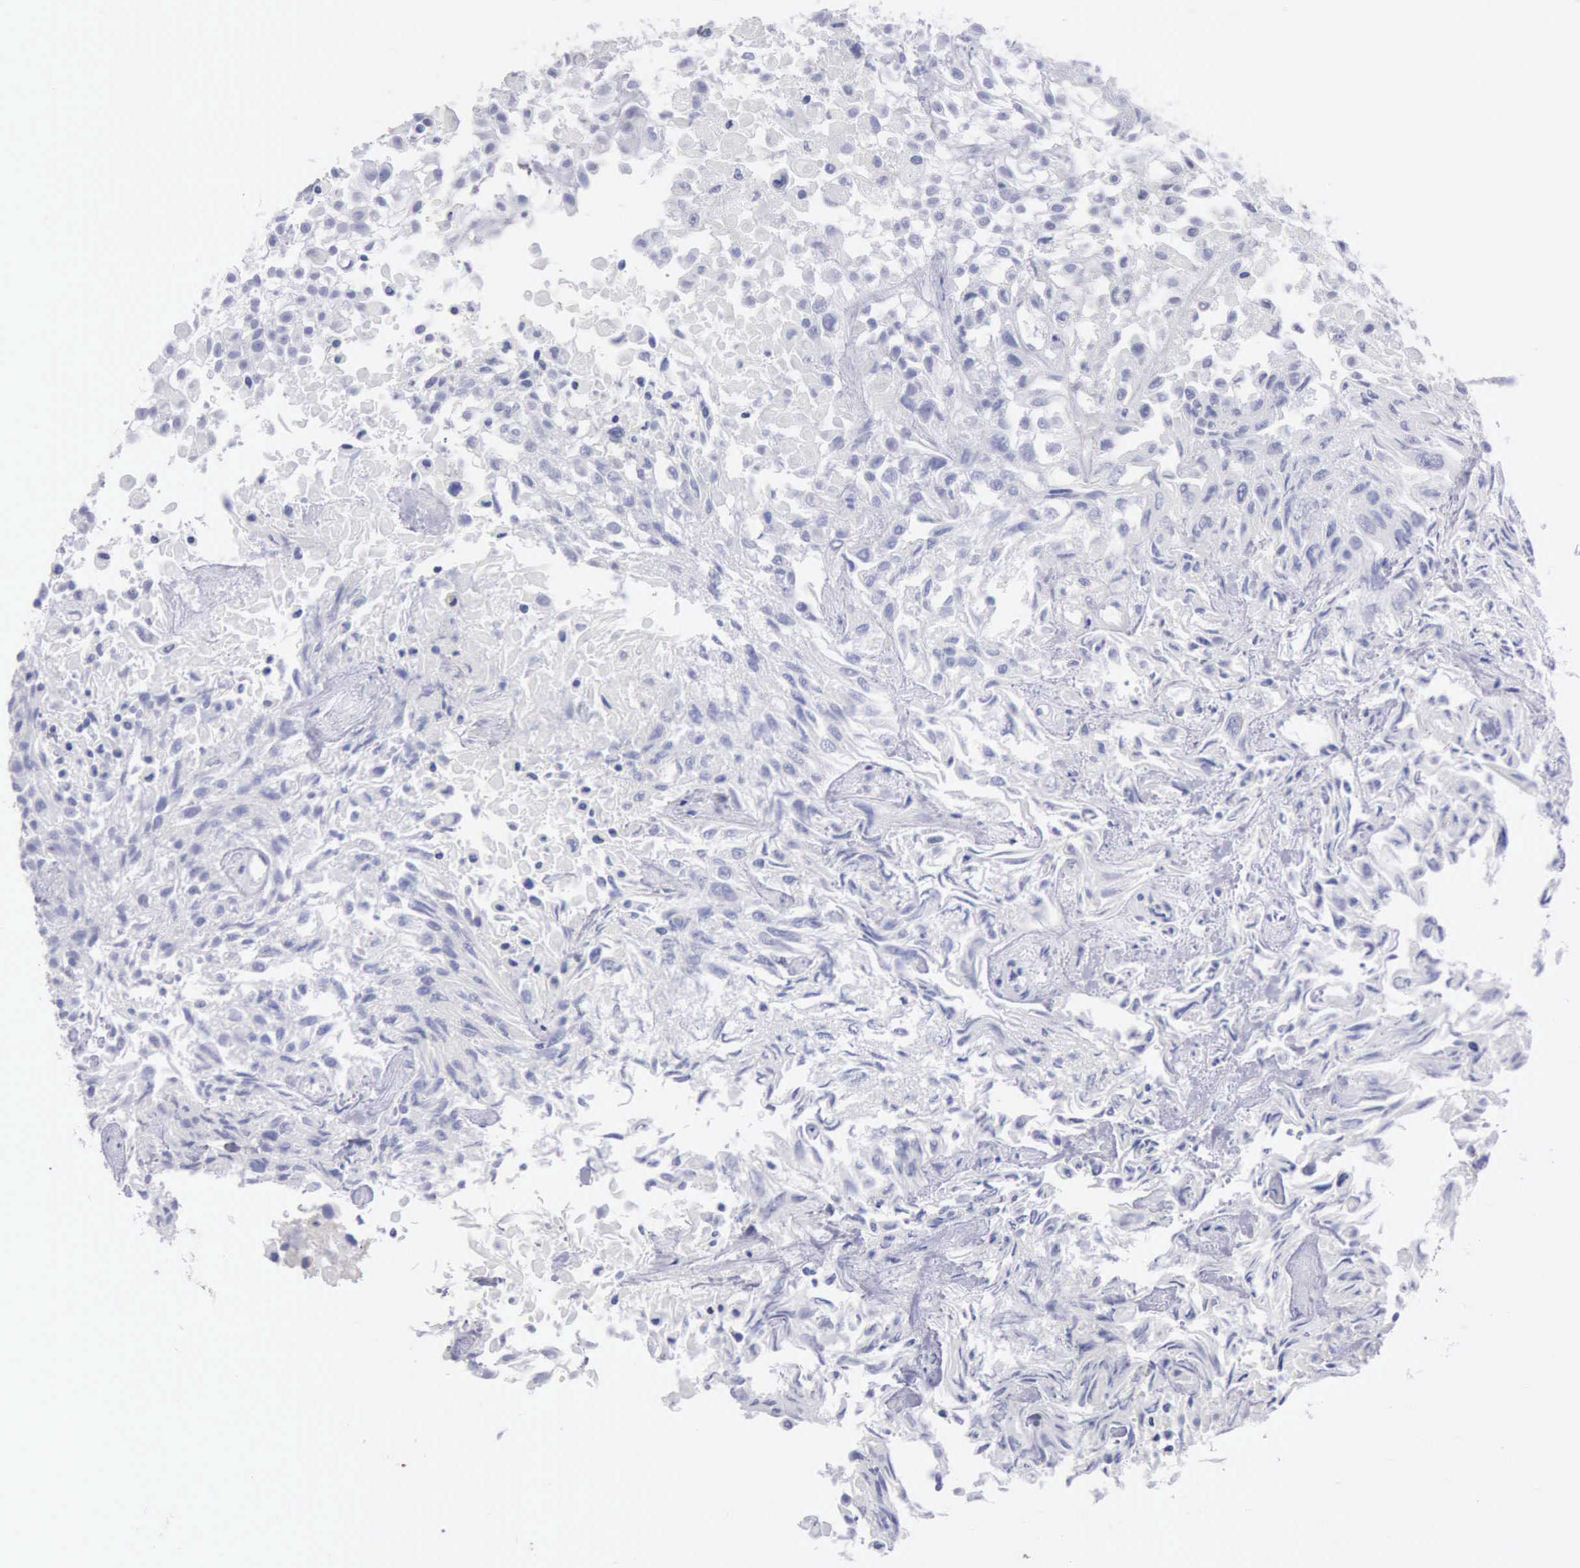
{"staining": {"intensity": "negative", "quantity": "none", "location": "none"}, "tissue": "urothelial cancer", "cell_type": "Tumor cells", "image_type": "cancer", "snomed": [{"axis": "morphology", "description": "Urothelial carcinoma, High grade"}, {"axis": "topography", "description": "Urinary bladder"}], "caption": "The histopathology image displays no significant expression in tumor cells of urothelial carcinoma (high-grade).", "gene": "ANGEL1", "patient": {"sex": "male", "age": 56}}